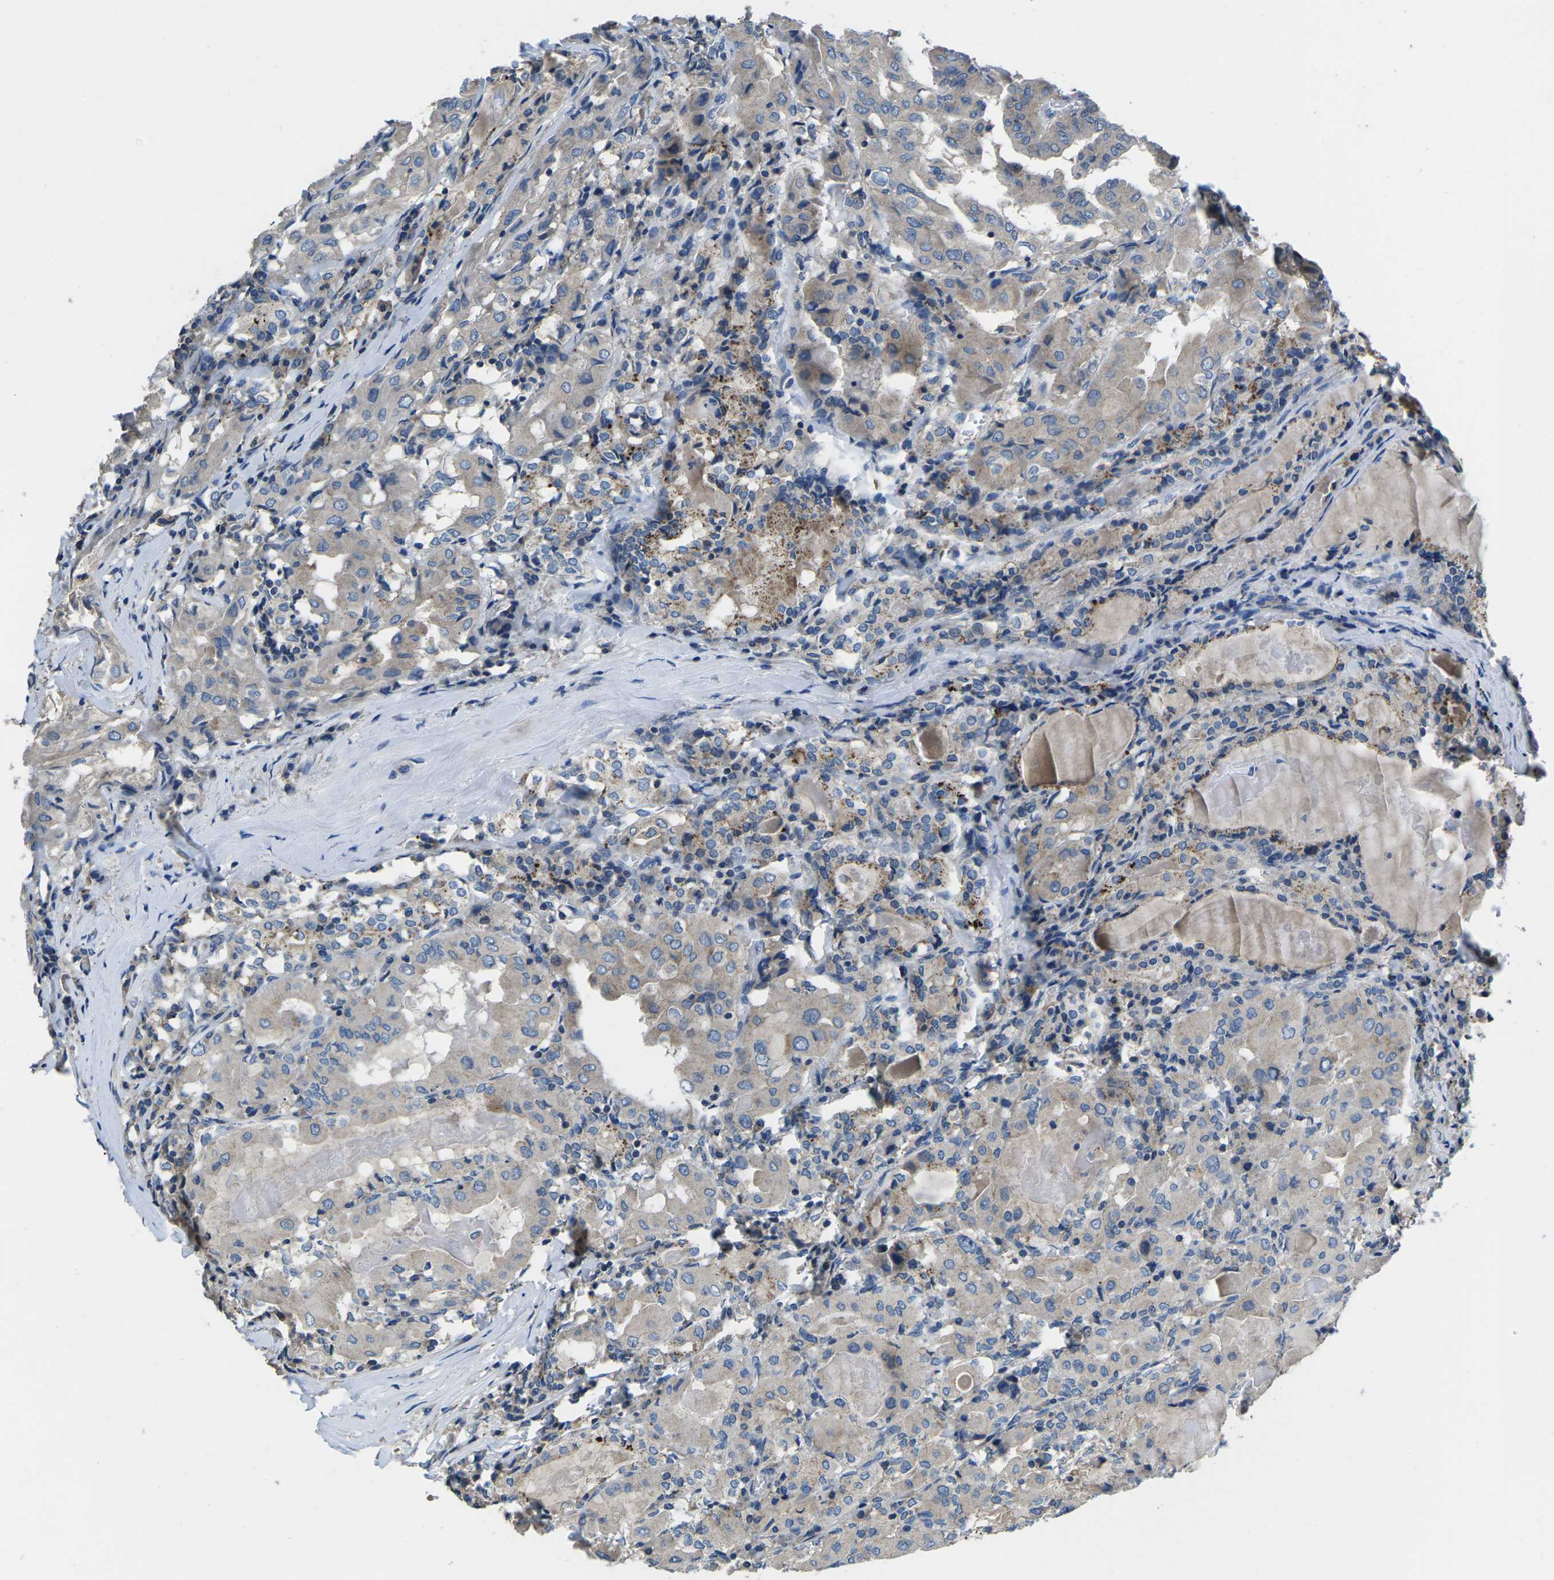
{"staining": {"intensity": "weak", "quantity": "<25%", "location": "cytoplasmic/membranous"}, "tissue": "thyroid cancer", "cell_type": "Tumor cells", "image_type": "cancer", "snomed": [{"axis": "morphology", "description": "Papillary adenocarcinoma, NOS"}, {"axis": "topography", "description": "Thyroid gland"}], "caption": "There is no significant expression in tumor cells of thyroid papillary adenocarcinoma.", "gene": "PDCD6IP", "patient": {"sex": "female", "age": 42}}